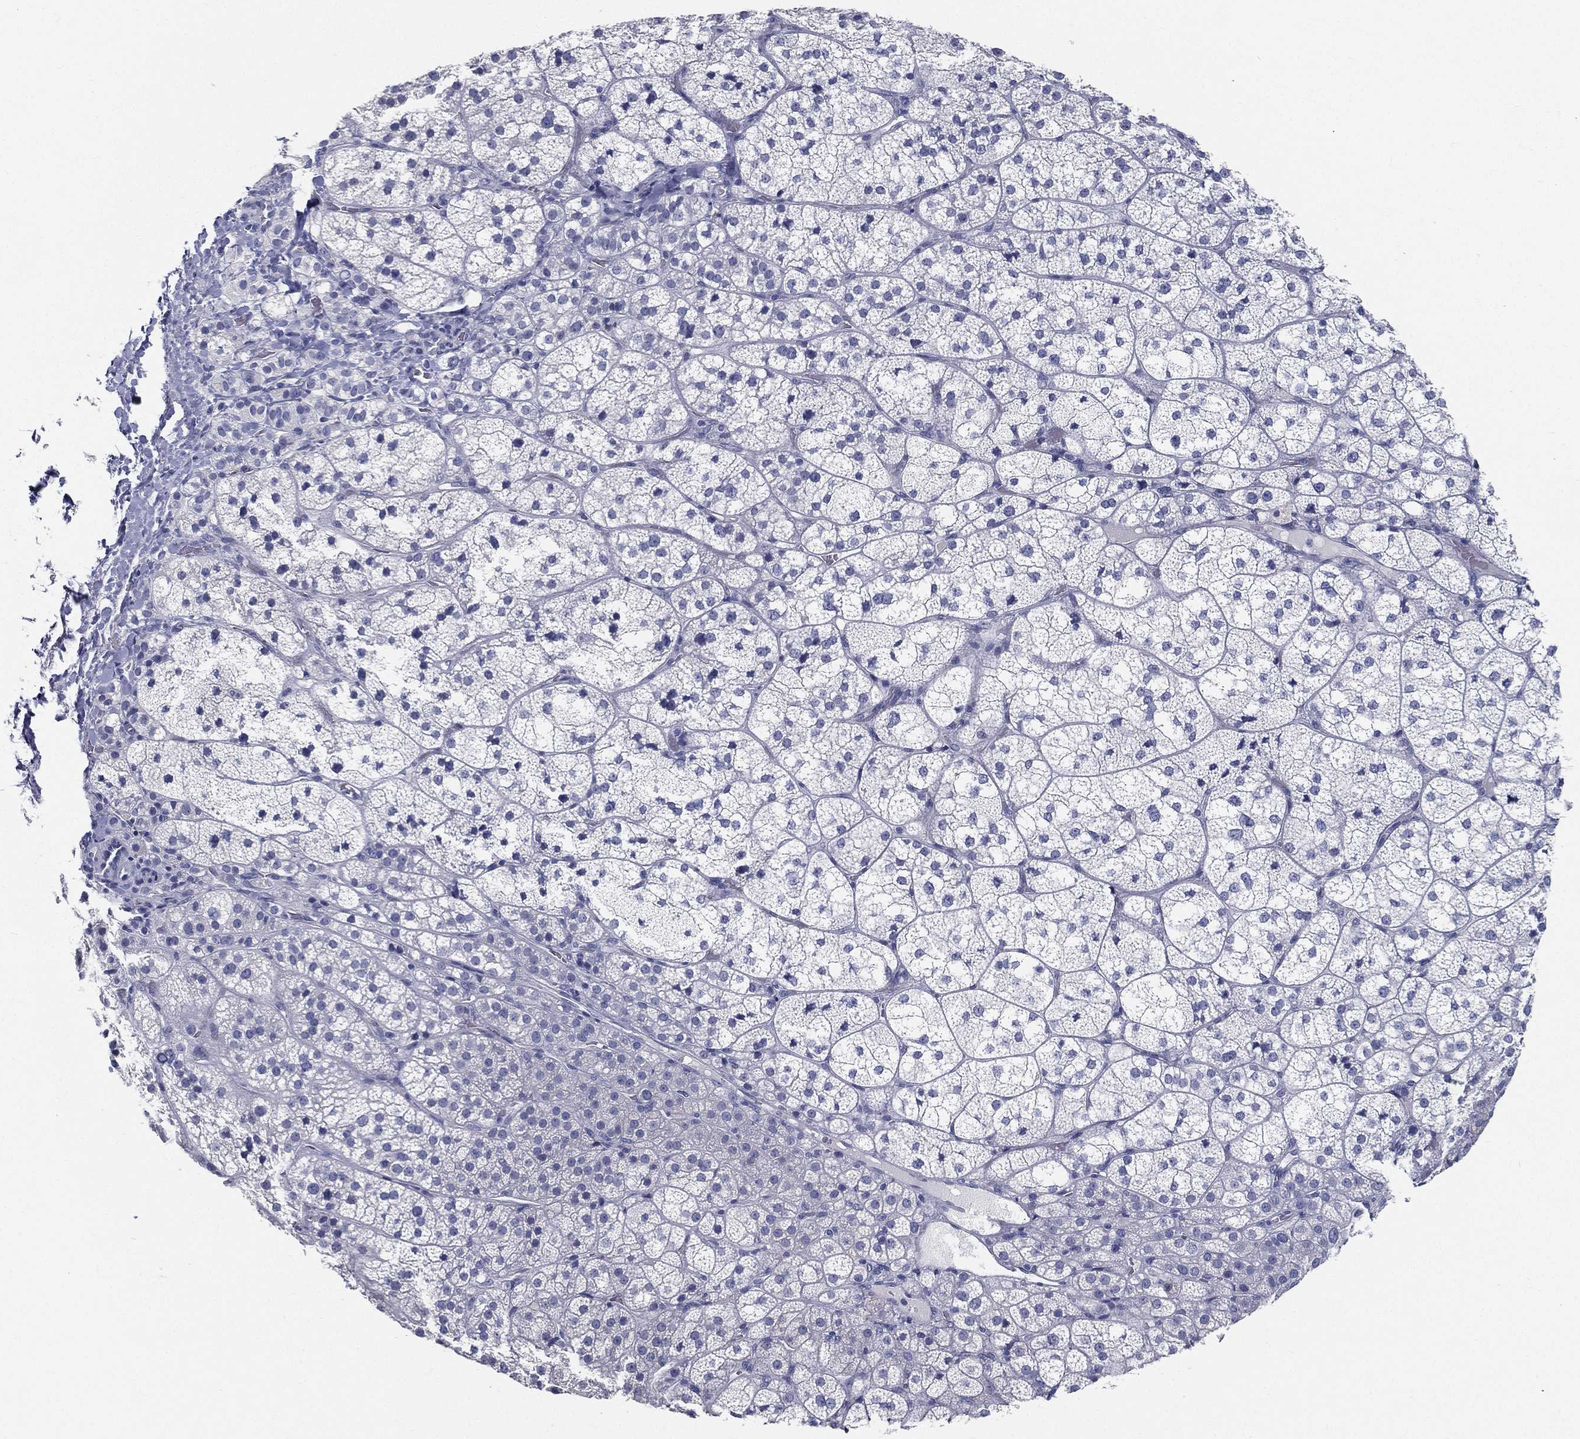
{"staining": {"intensity": "negative", "quantity": "none", "location": "none"}, "tissue": "adrenal gland", "cell_type": "Glandular cells", "image_type": "normal", "snomed": [{"axis": "morphology", "description": "Normal tissue, NOS"}, {"axis": "topography", "description": "Adrenal gland"}], "caption": "Immunohistochemistry (IHC) histopathology image of unremarkable adrenal gland: adrenal gland stained with DAB reveals no significant protein staining in glandular cells. Nuclei are stained in blue.", "gene": "STS", "patient": {"sex": "female", "age": 60}}